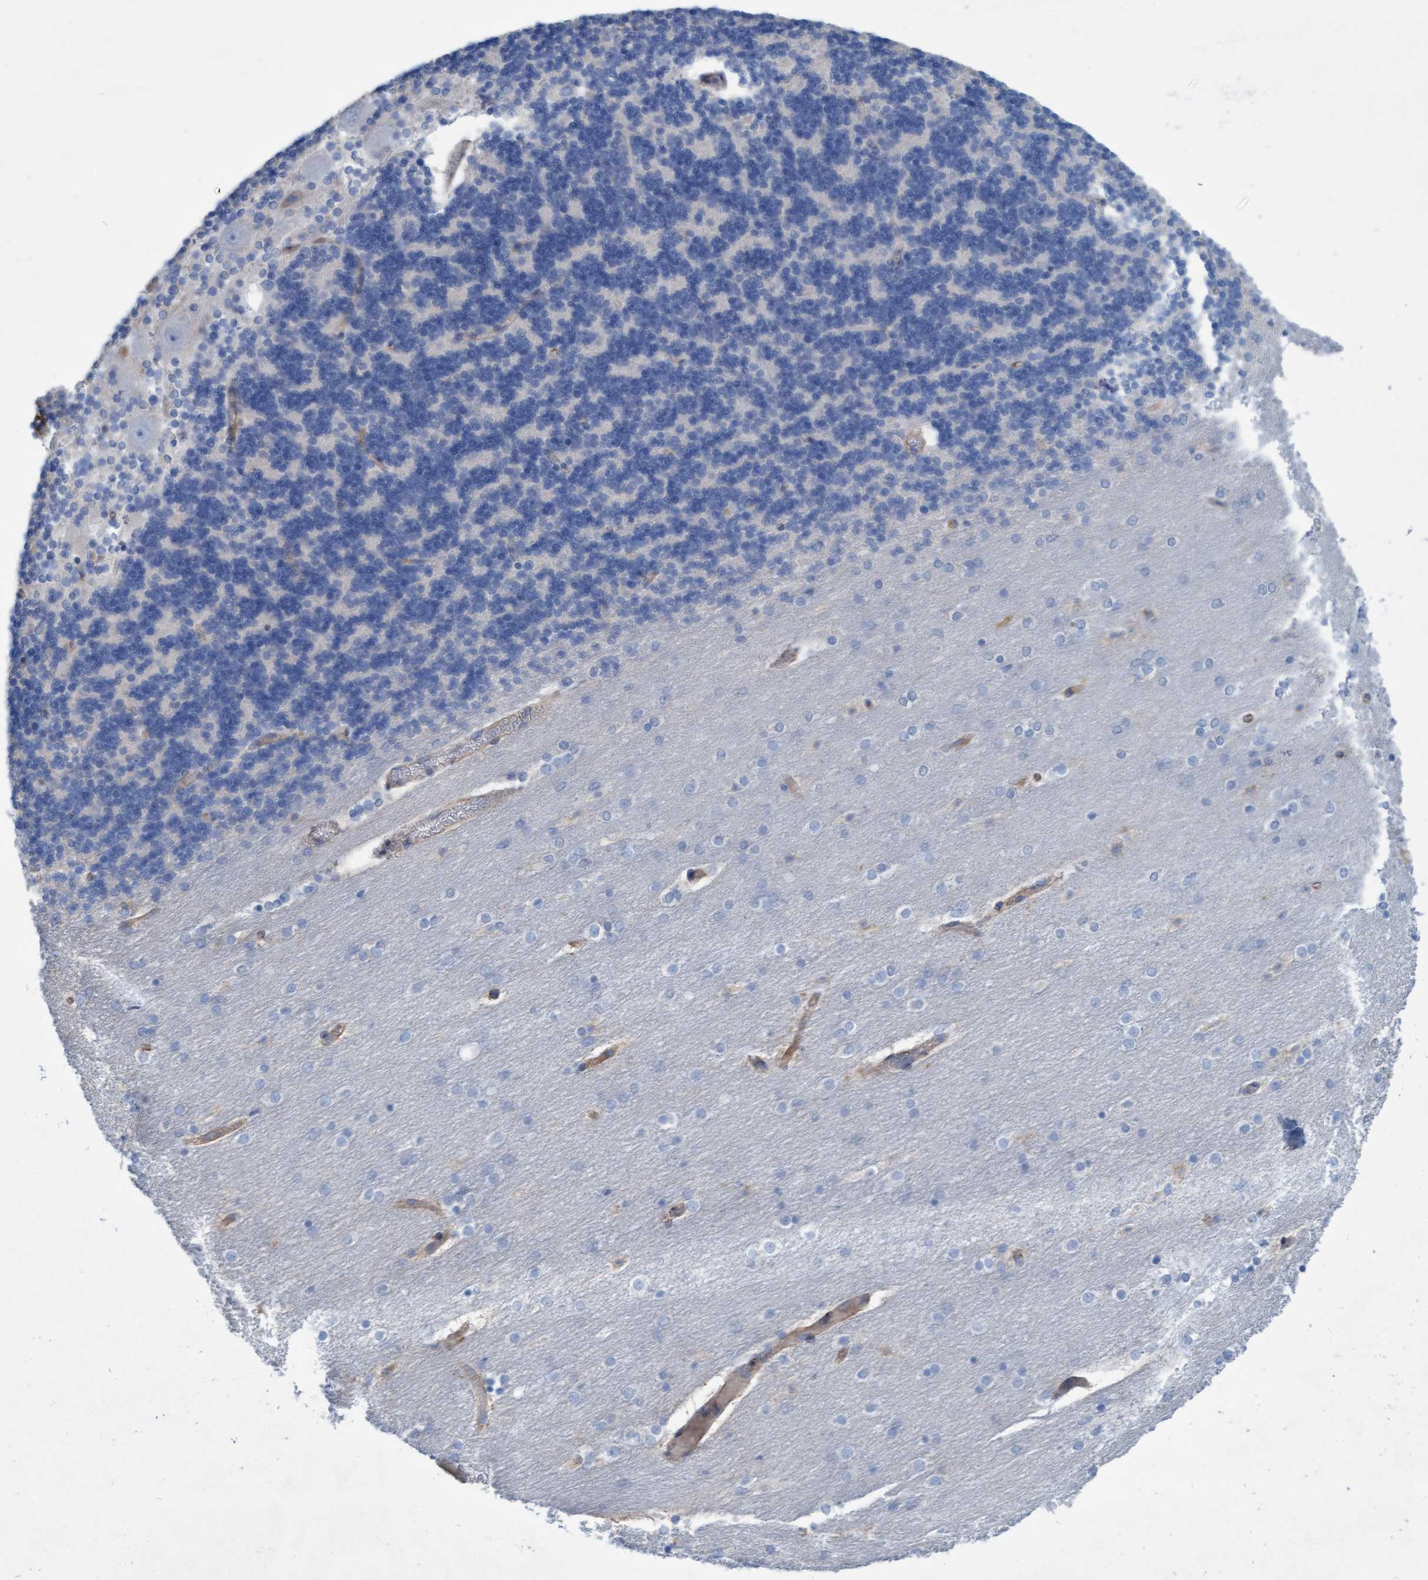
{"staining": {"intensity": "negative", "quantity": "none", "location": "none"}, "tissue": "cerebellum", "cell_type": "Cells in granular layer", "image_type": "normal", "snomed": [{"axis": "morphology", "description": "Normal tissue, NOS"}, {"axis": "topography", "description": "Cerebellum"}], "caption": "Human cerebellum stained for a protein using immunohistochemistry (IHC) exhibits no expression in cells in granular layer.", "gene": "SIGIRR", "patient": {"sex": "female", "age": 54}}